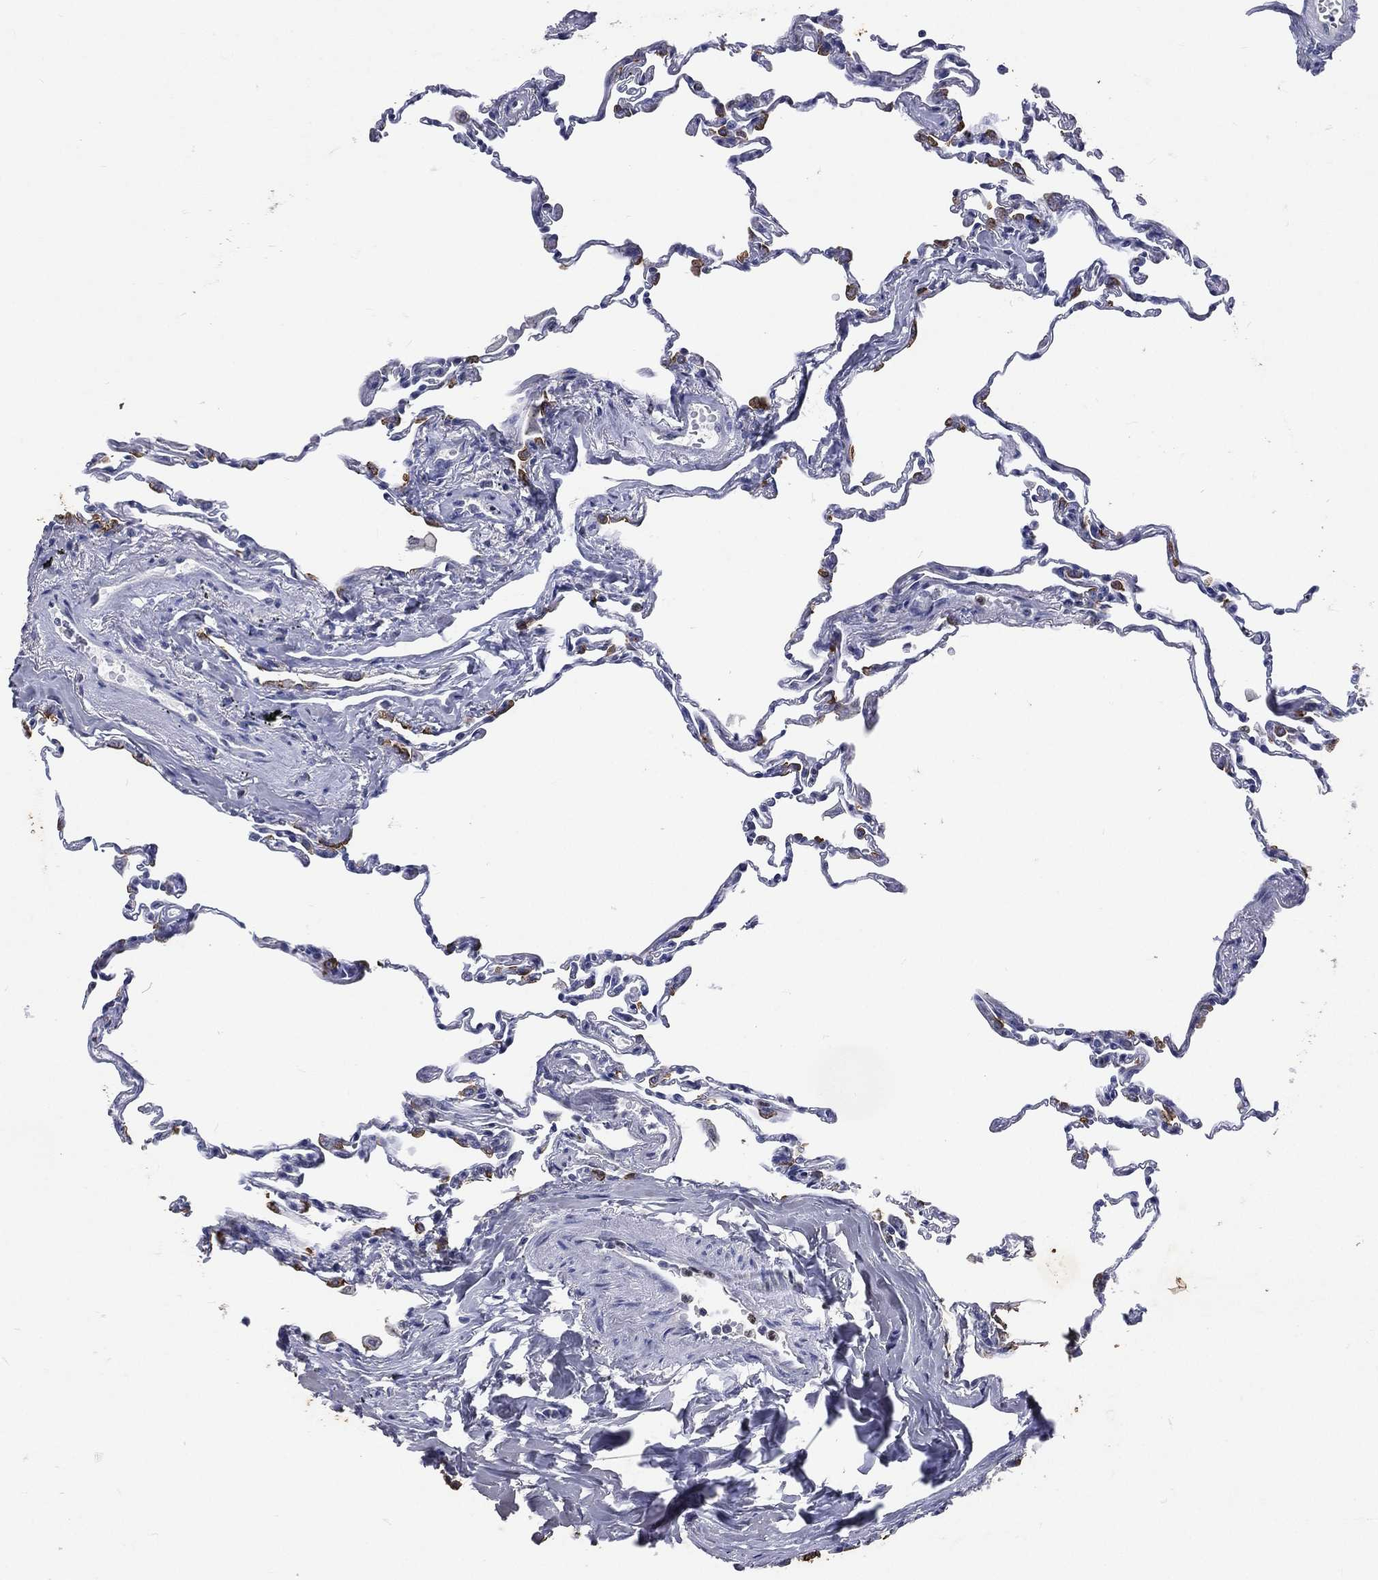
{"staining": {"intensity": "moderate", "quantity": "25%-75%", "location": "cytoplasmic/membranous"}, "tissue": "lung", "cell_type": "Alveolar cells", "image_type": "normal", "snomed": [{"axis": "morphology", "description": "Normal tissue, NOS"}, {"axis": "topography", "description": "Lung"}], "caption": "Protein expression analysis of benign lung displays moderate cytoplasmic/membranous staining in about 25%-75% of alveolar cells. Immunohistochemistry (ihc) stains the protein of interest in brown and the nuclei are stained blue.", "gene": "SLC34A2", "patient": {"sex": "female", "age": 57}}